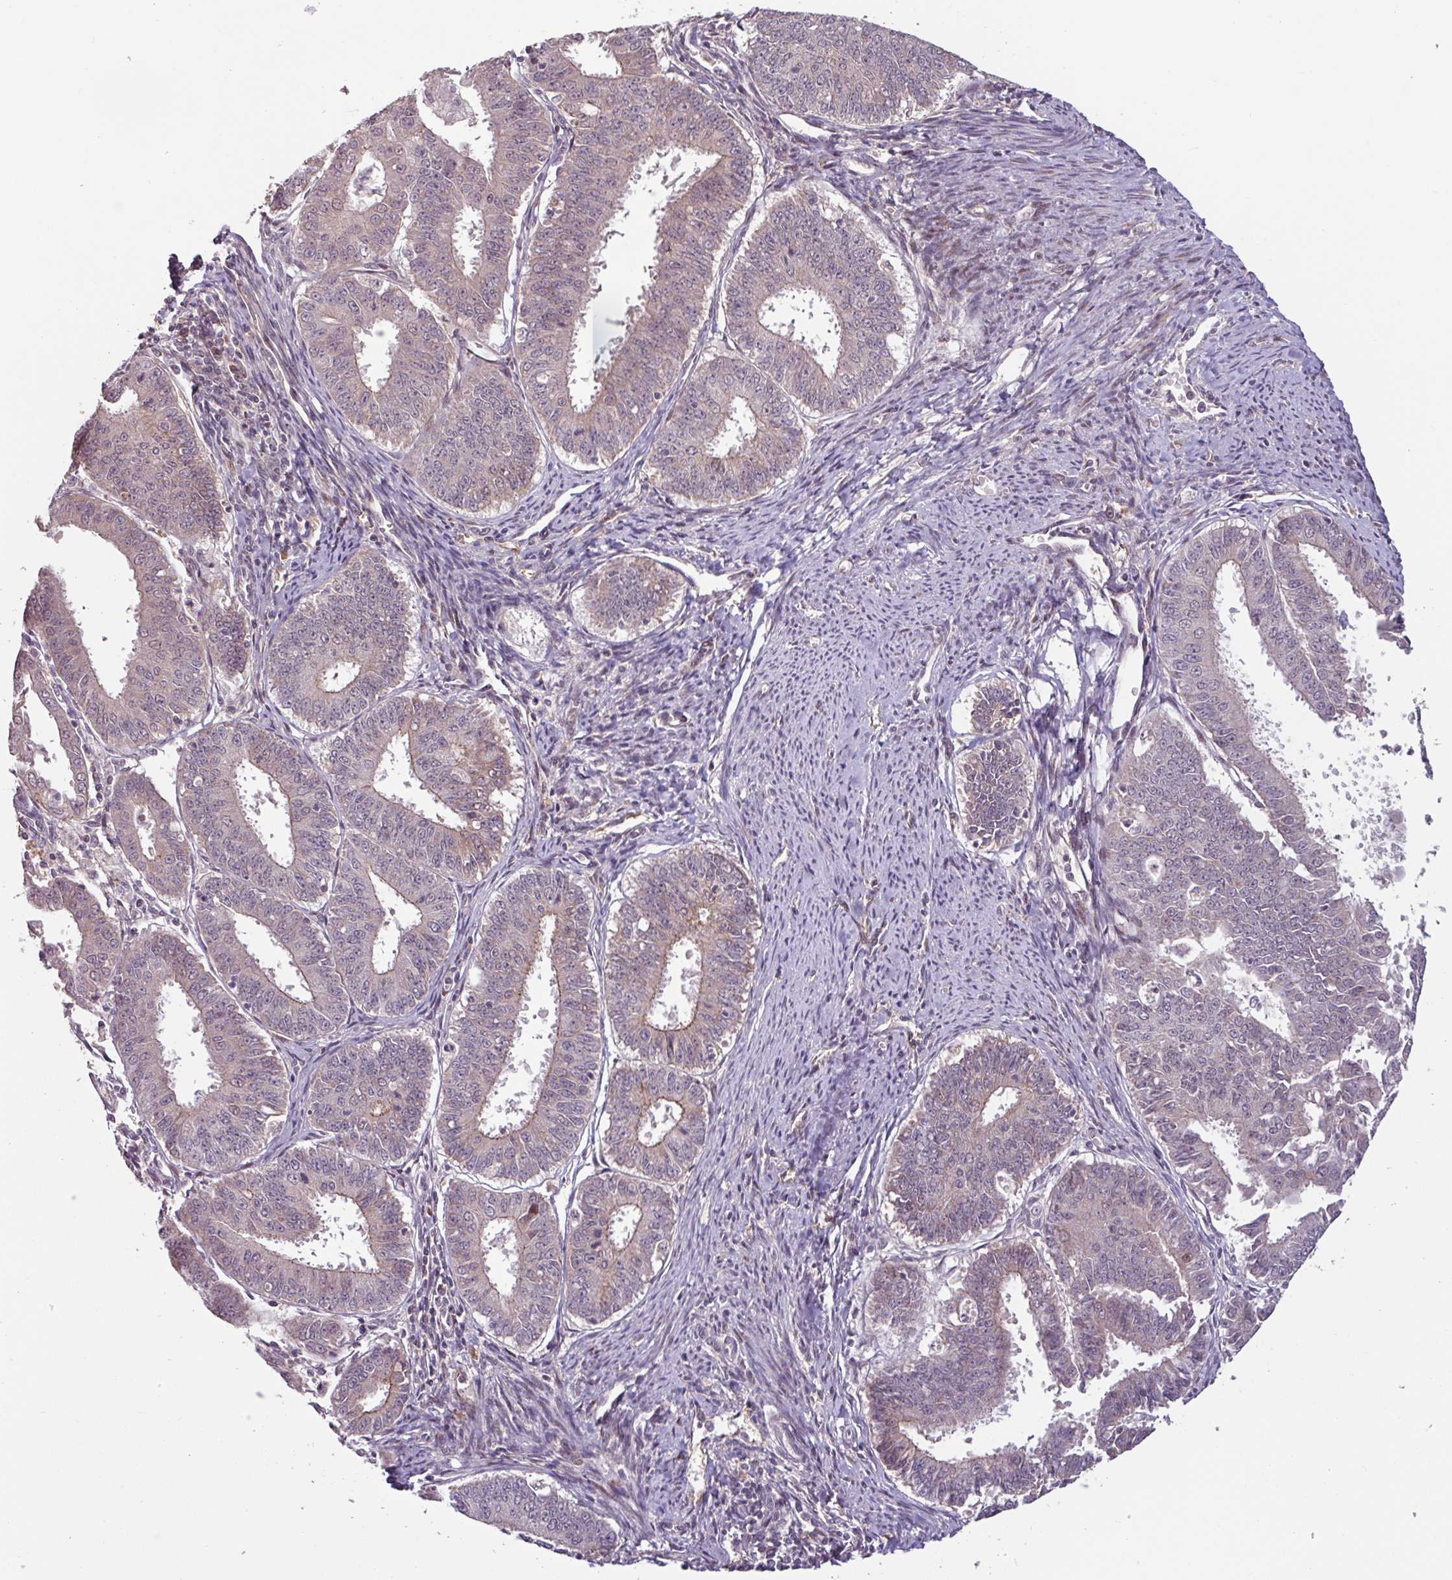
{"staining": {"intensity": "negative", "quantity": "none", "location": "none"}, "tissue": "endometrial cancer", "cell_type": "Tumor cells", "image_type": "cancer", "snomed": [{"axis": "morphology", "description": "Adenocarcinoma, NOS"}, {"axis": "topography", "description": "Endometrium"}], "caption": "Endometrial cancer (adenocarcinoma) stained for a protein using immunohistochemistry (IHC) shows no positivity tumor cells.", "gene": "TMEM88", "patient": {"sex": "female", "age": 73}}